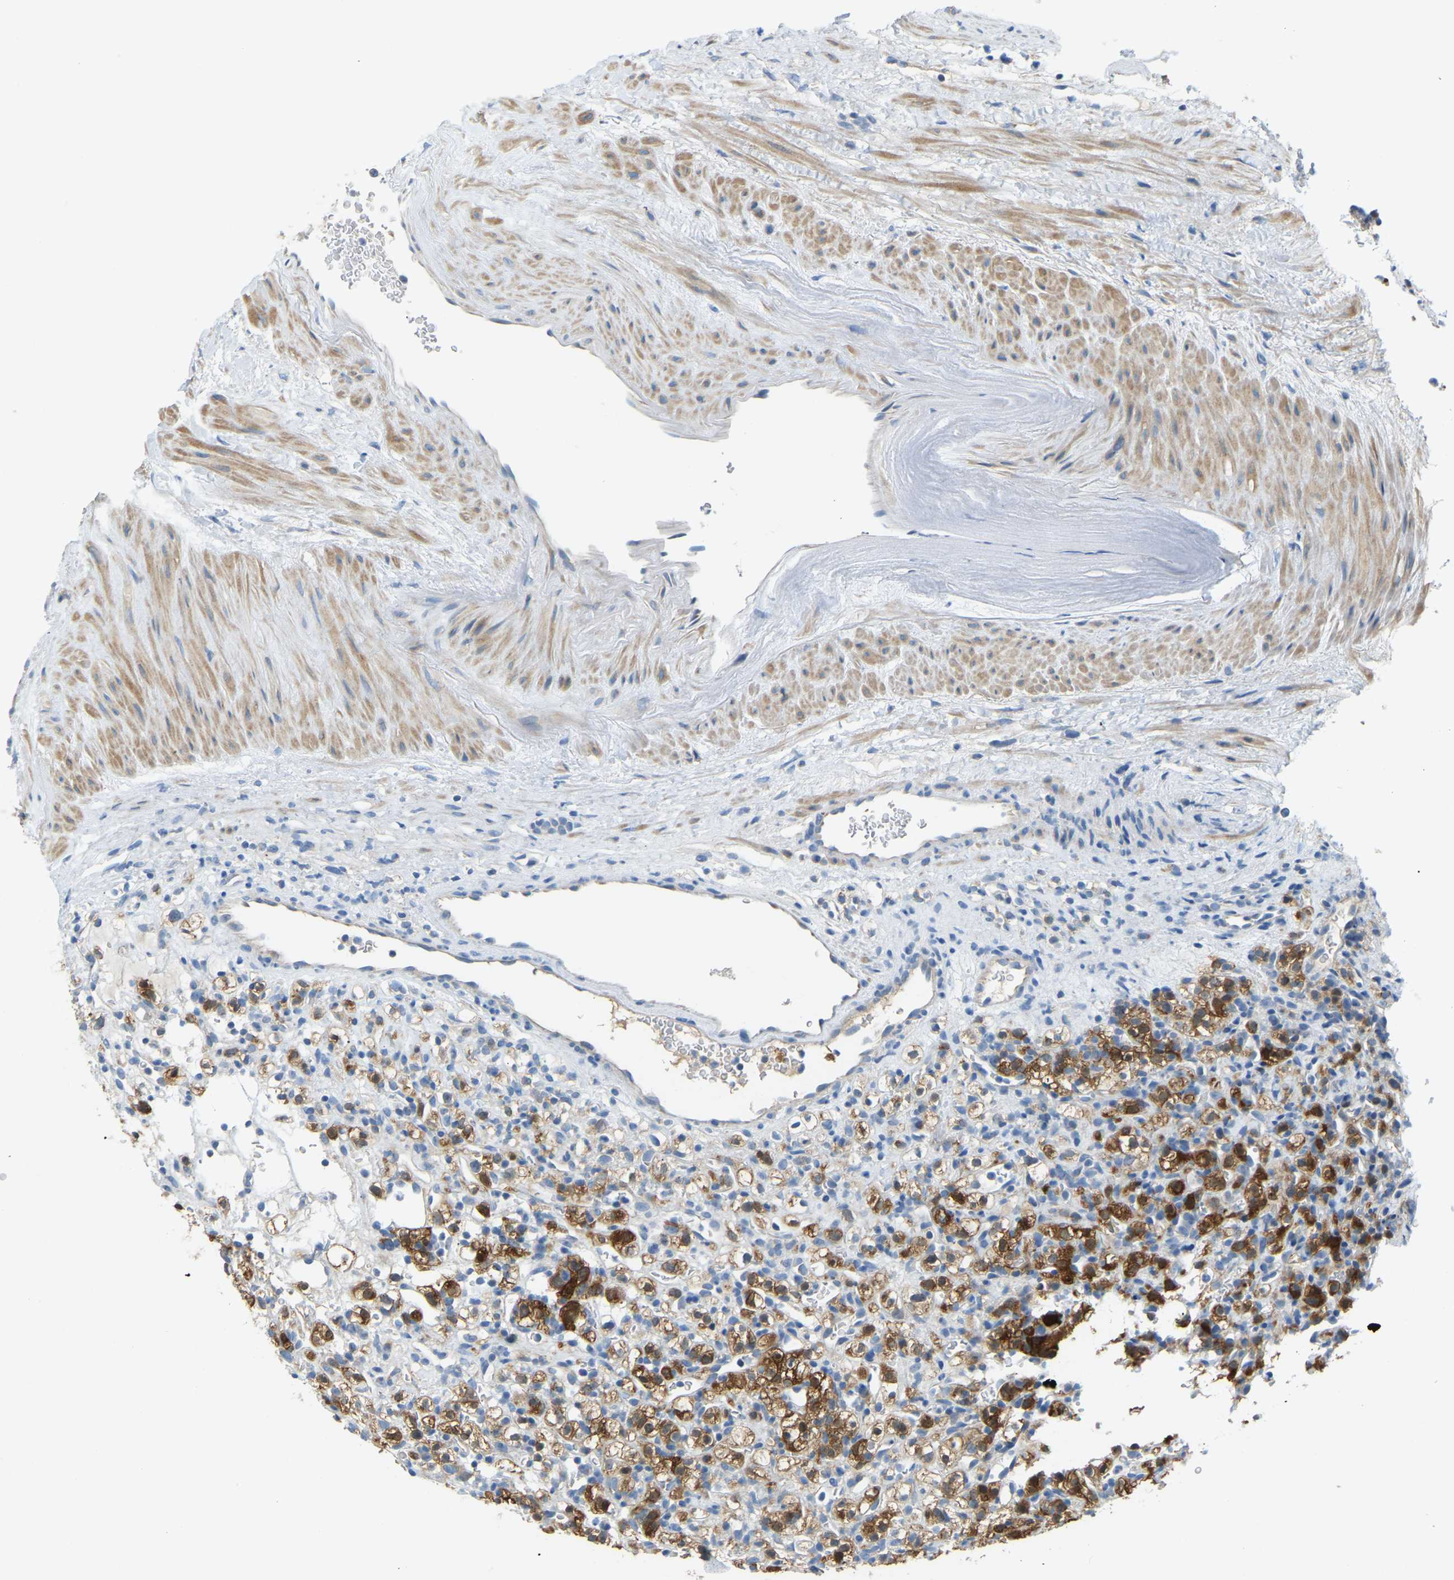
{"staining": {"intensity": "strong", "quantity": "25%-75%", "location": "cytoplasmic/membranous"}, "tissue": "renal cancer", "cell_type": "Tumor cells", "image_type": "cancer", "snomed": [{"axis": "morphology", "description": "Normal tissue, NOS"}, {"axis": "morphology", "description": "Adenocarcinoma, NOS"}, {"axis": "topography", "description": "Kidney"}], "caption": "A histopathology image of adenocarcinoma (renal) stained for a protein demonstrates strong cytoplasmic/membranous brown staining in tumor cells. The protein of interest is shown in brown color, while the nuclei are stained blue.", "gene": "GDA", "patient": {"sex": "female", "age": 72}}